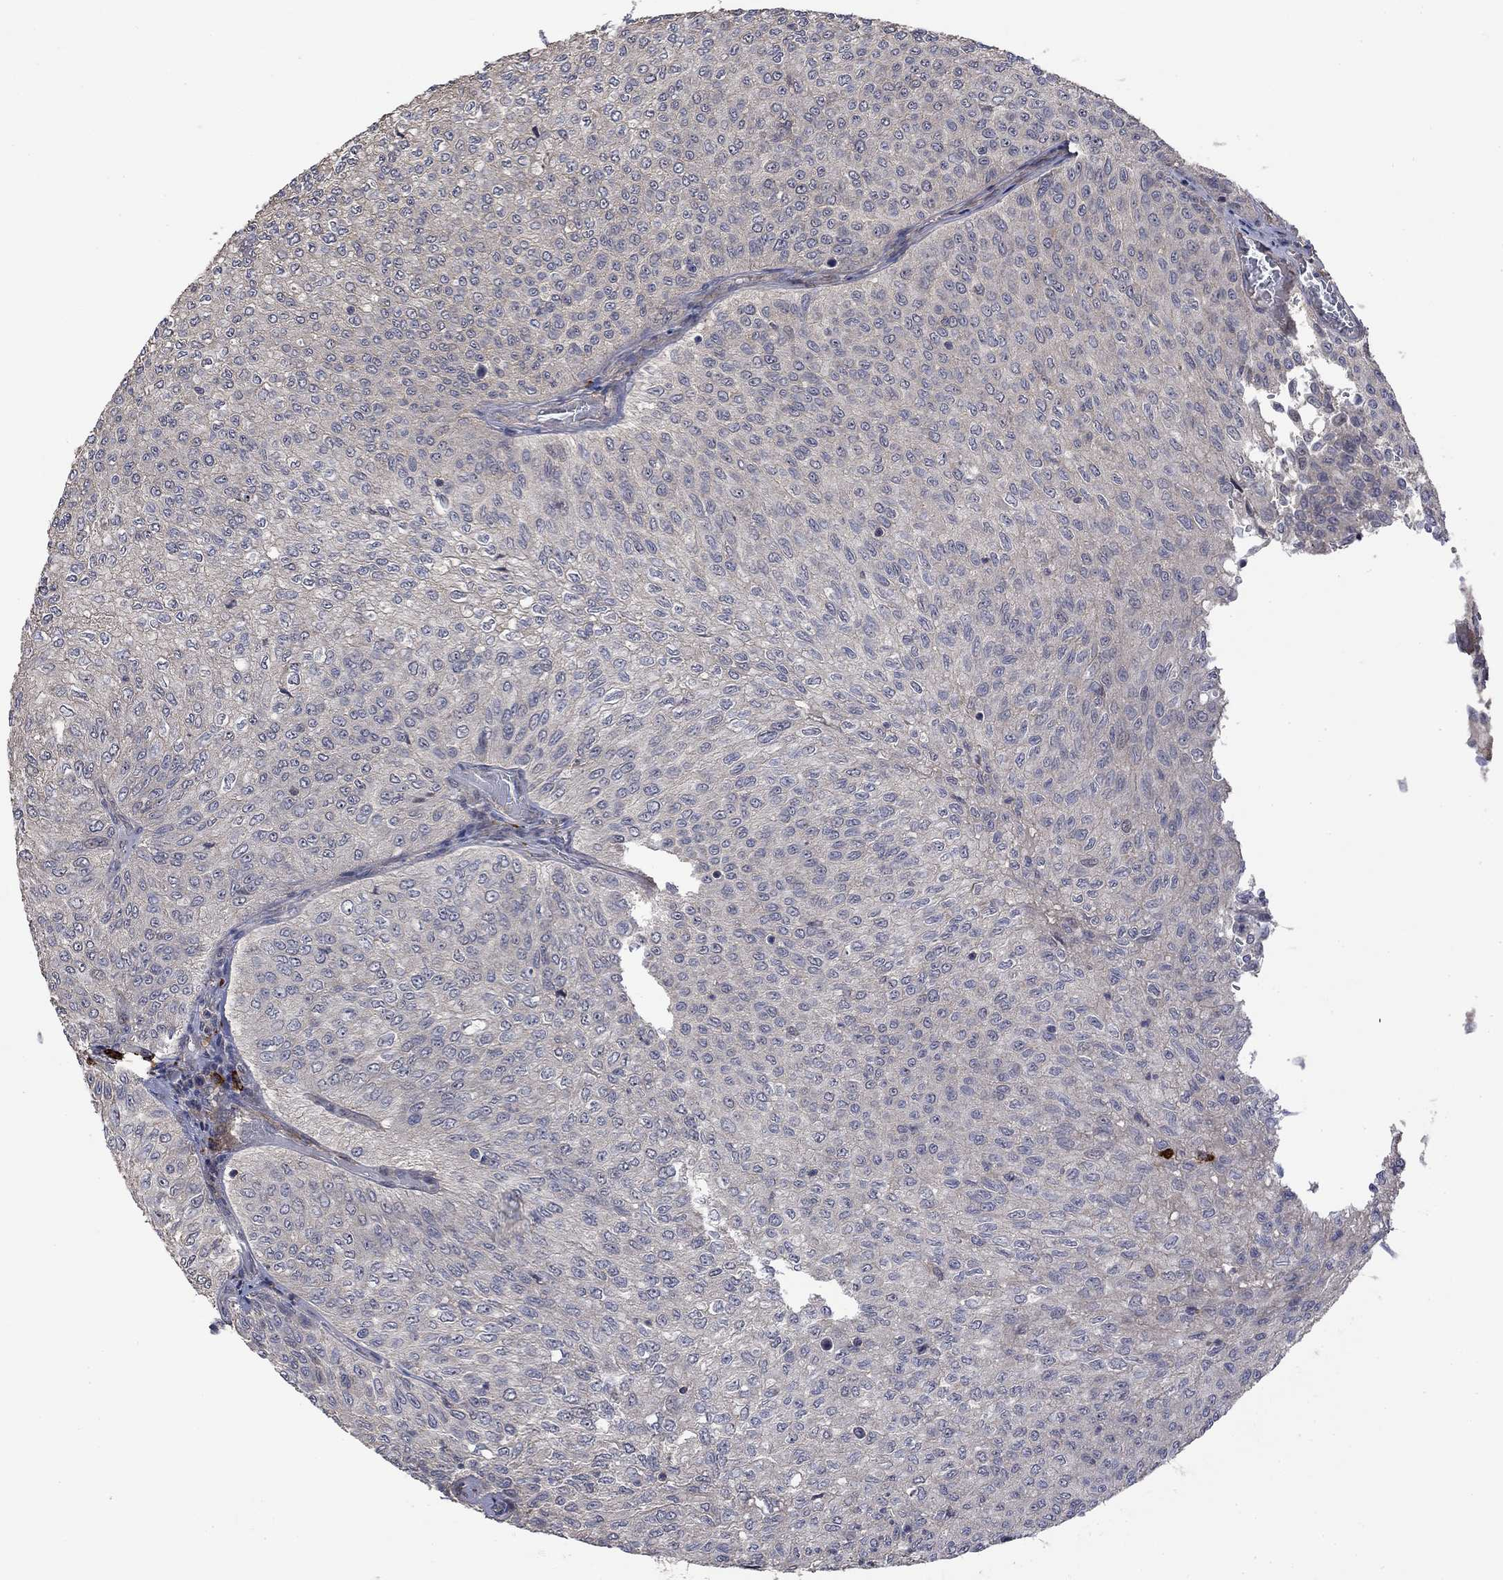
{"staining": {"intensity": "negative", "quantity": "none", "location": "none"}, "tissue": "urothelial cancer", "cell_type": "Tumor cells", "image_type": "cancer", "snomed": [{"axis": "morphology", "description": "Urothelial carcinoma, Low grade"}, {"axis": "topography", "description": "Urinary bladder"}], "caption": "Histopathology image shows no significant protein expression in tumor cells of urothelial cancer.", "gene": "VCAN", "patient": {"sex": "male", "age": 78}}